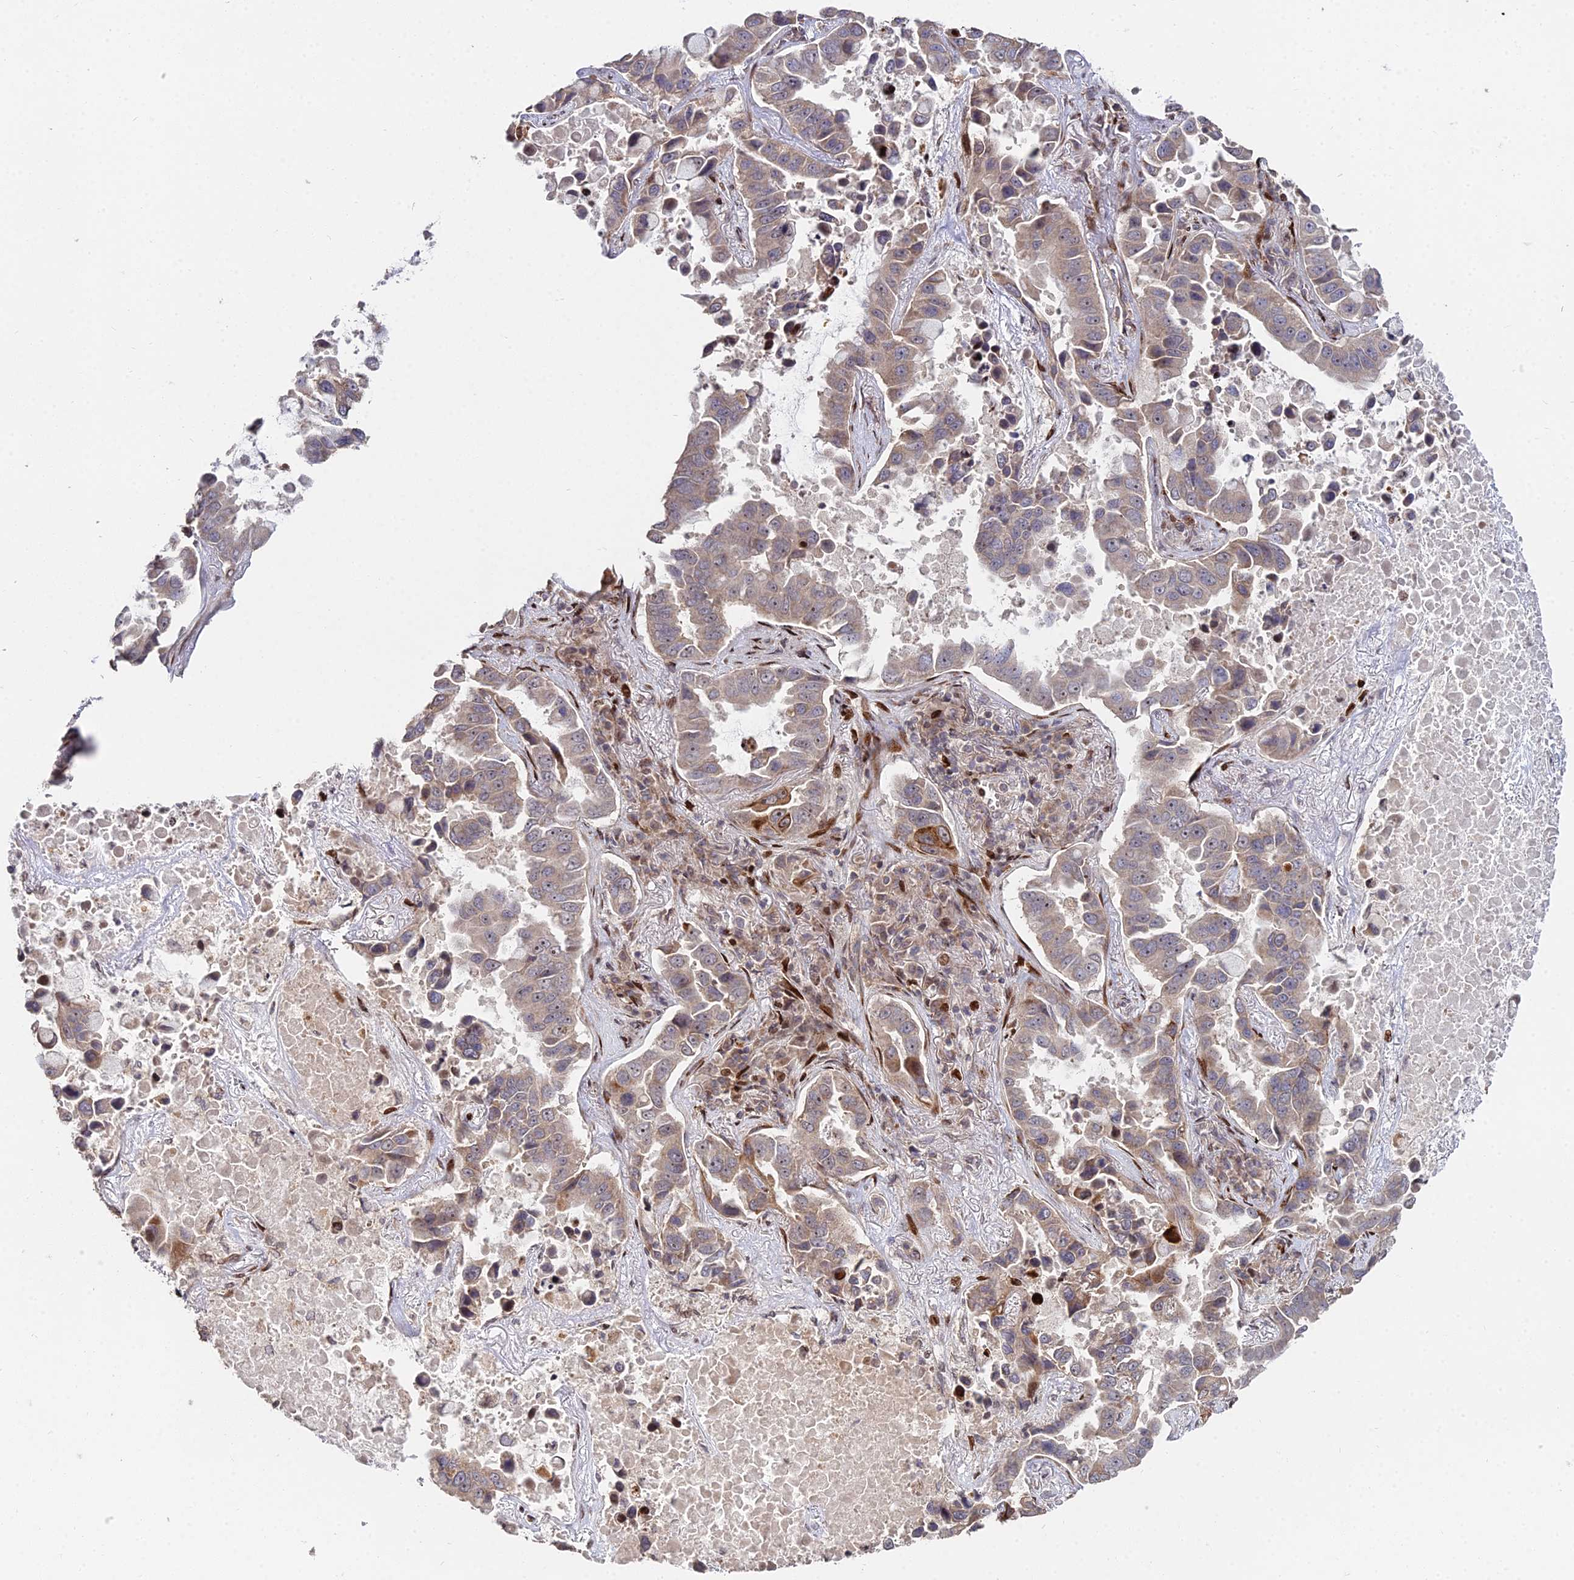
{"staining": {"intensity": "moderate", "quantity": ">75%", "location": "cytoplasmic/membranous"}, "tissue": "lung cancer", "cell_type": "Tumor cells", "image_type": "cancer", "snomed": [{"axis": "morphology", "description": "Adenocarcinoma, NOS"}, {"axis": "topography", "description": "Lung"}], "caption": "Lung cancer (adenocarcinoma) stained for a protein reveals moderate cytoplasmic/membranous positivity in tumor cells.", "gene": "RBMS2", "patient": {"sex": "male", "age": 64}}